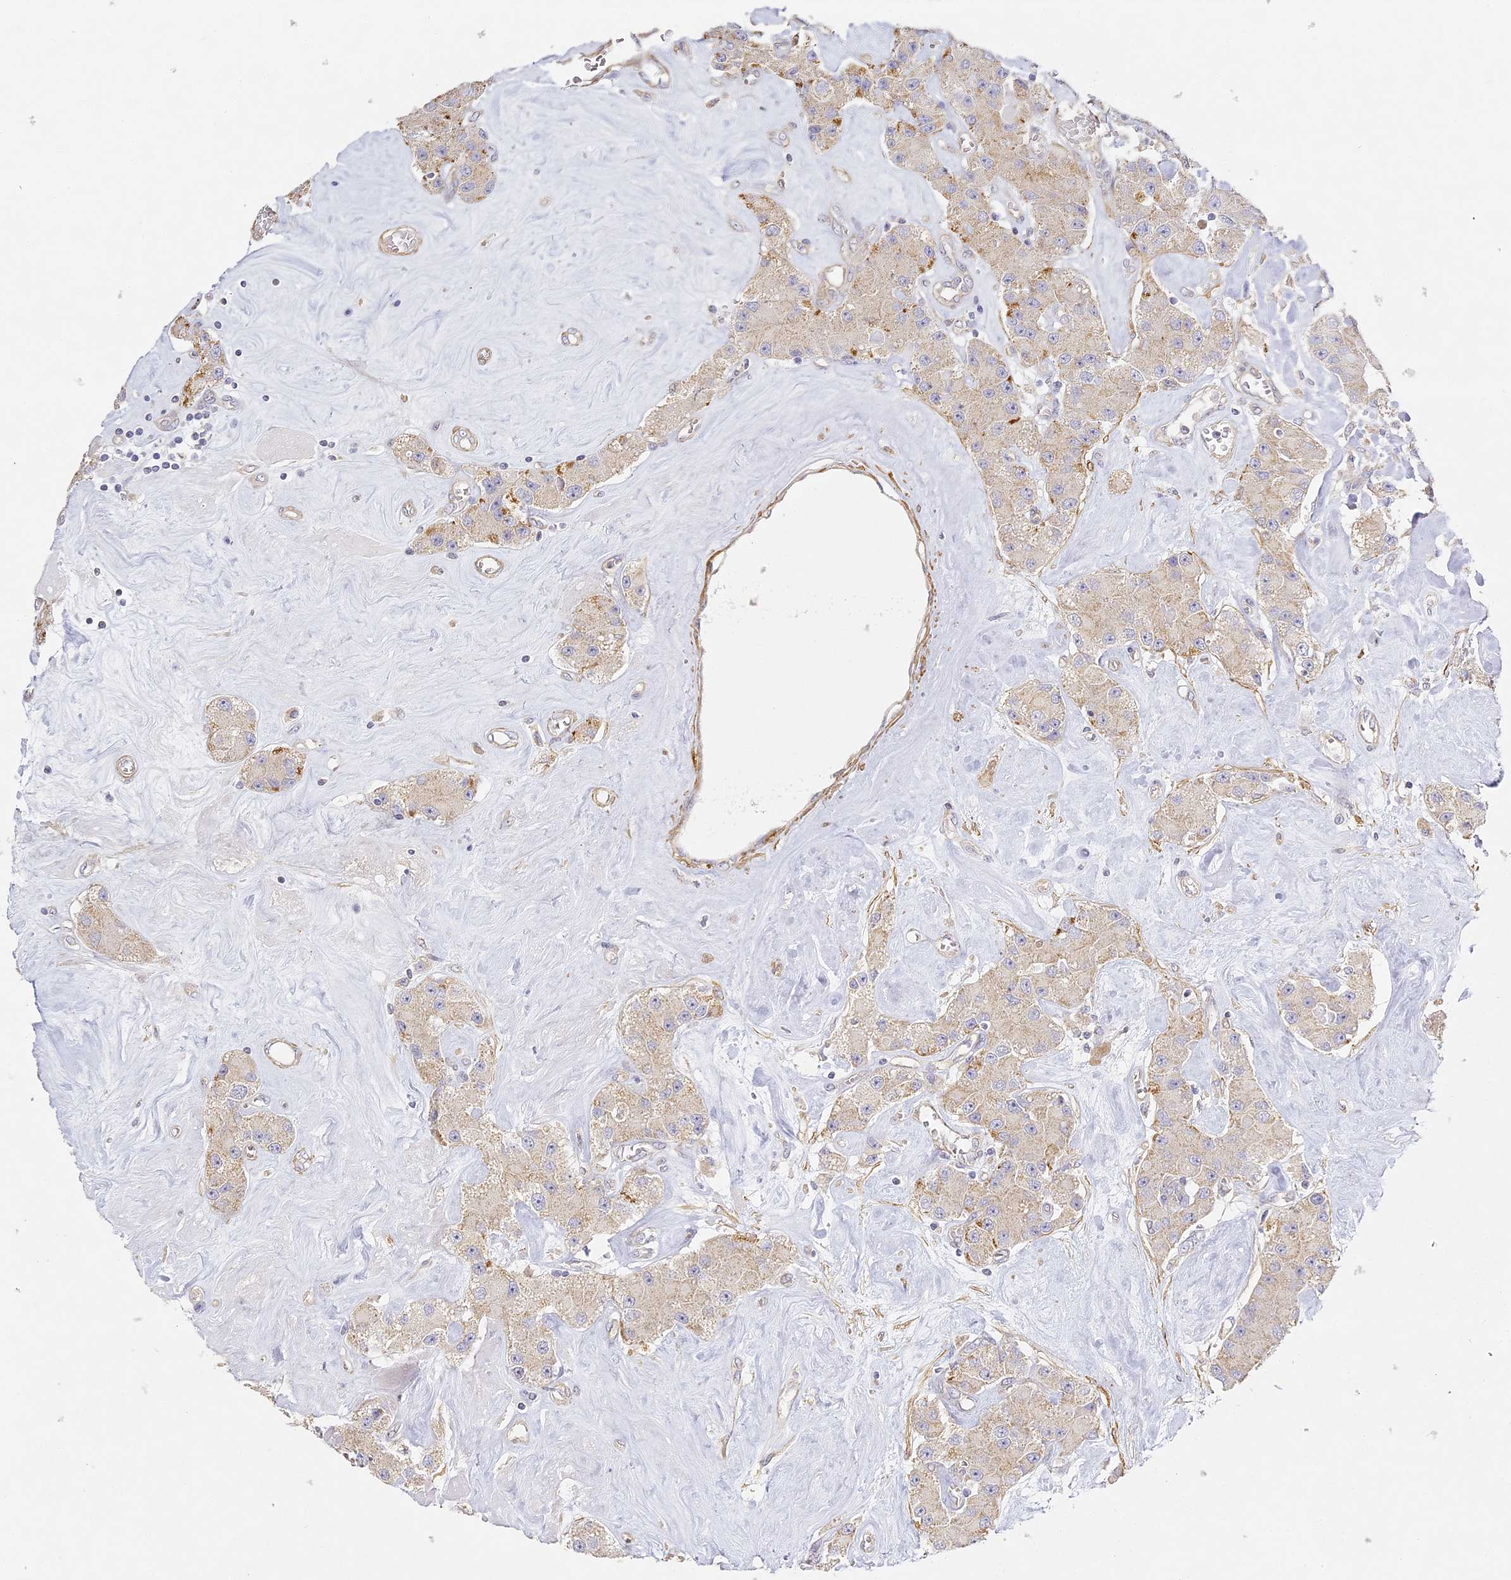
{"staining": {"intensity": "weak", "quantity": "25%-75%", "location": "cytoplasmic/membranous"}, "tissue": "carcinoid", "cell_type": "Tumor cells", "image_type": "cancer", "snomed": [{"axis": "morphology", "description": "Carcinoid, malignant, NOS"}, {"axis": "topography", "description": "Pancreas"}], "caption": "The histopathology image exhibits immunohistochemical staining of carcinoid. There is weak cytoplasmic/membranous positivity is identified in about 25%-75% of tumor cells.", "gene": "MED28", "patient": {"sex": "male", "age": 41}}